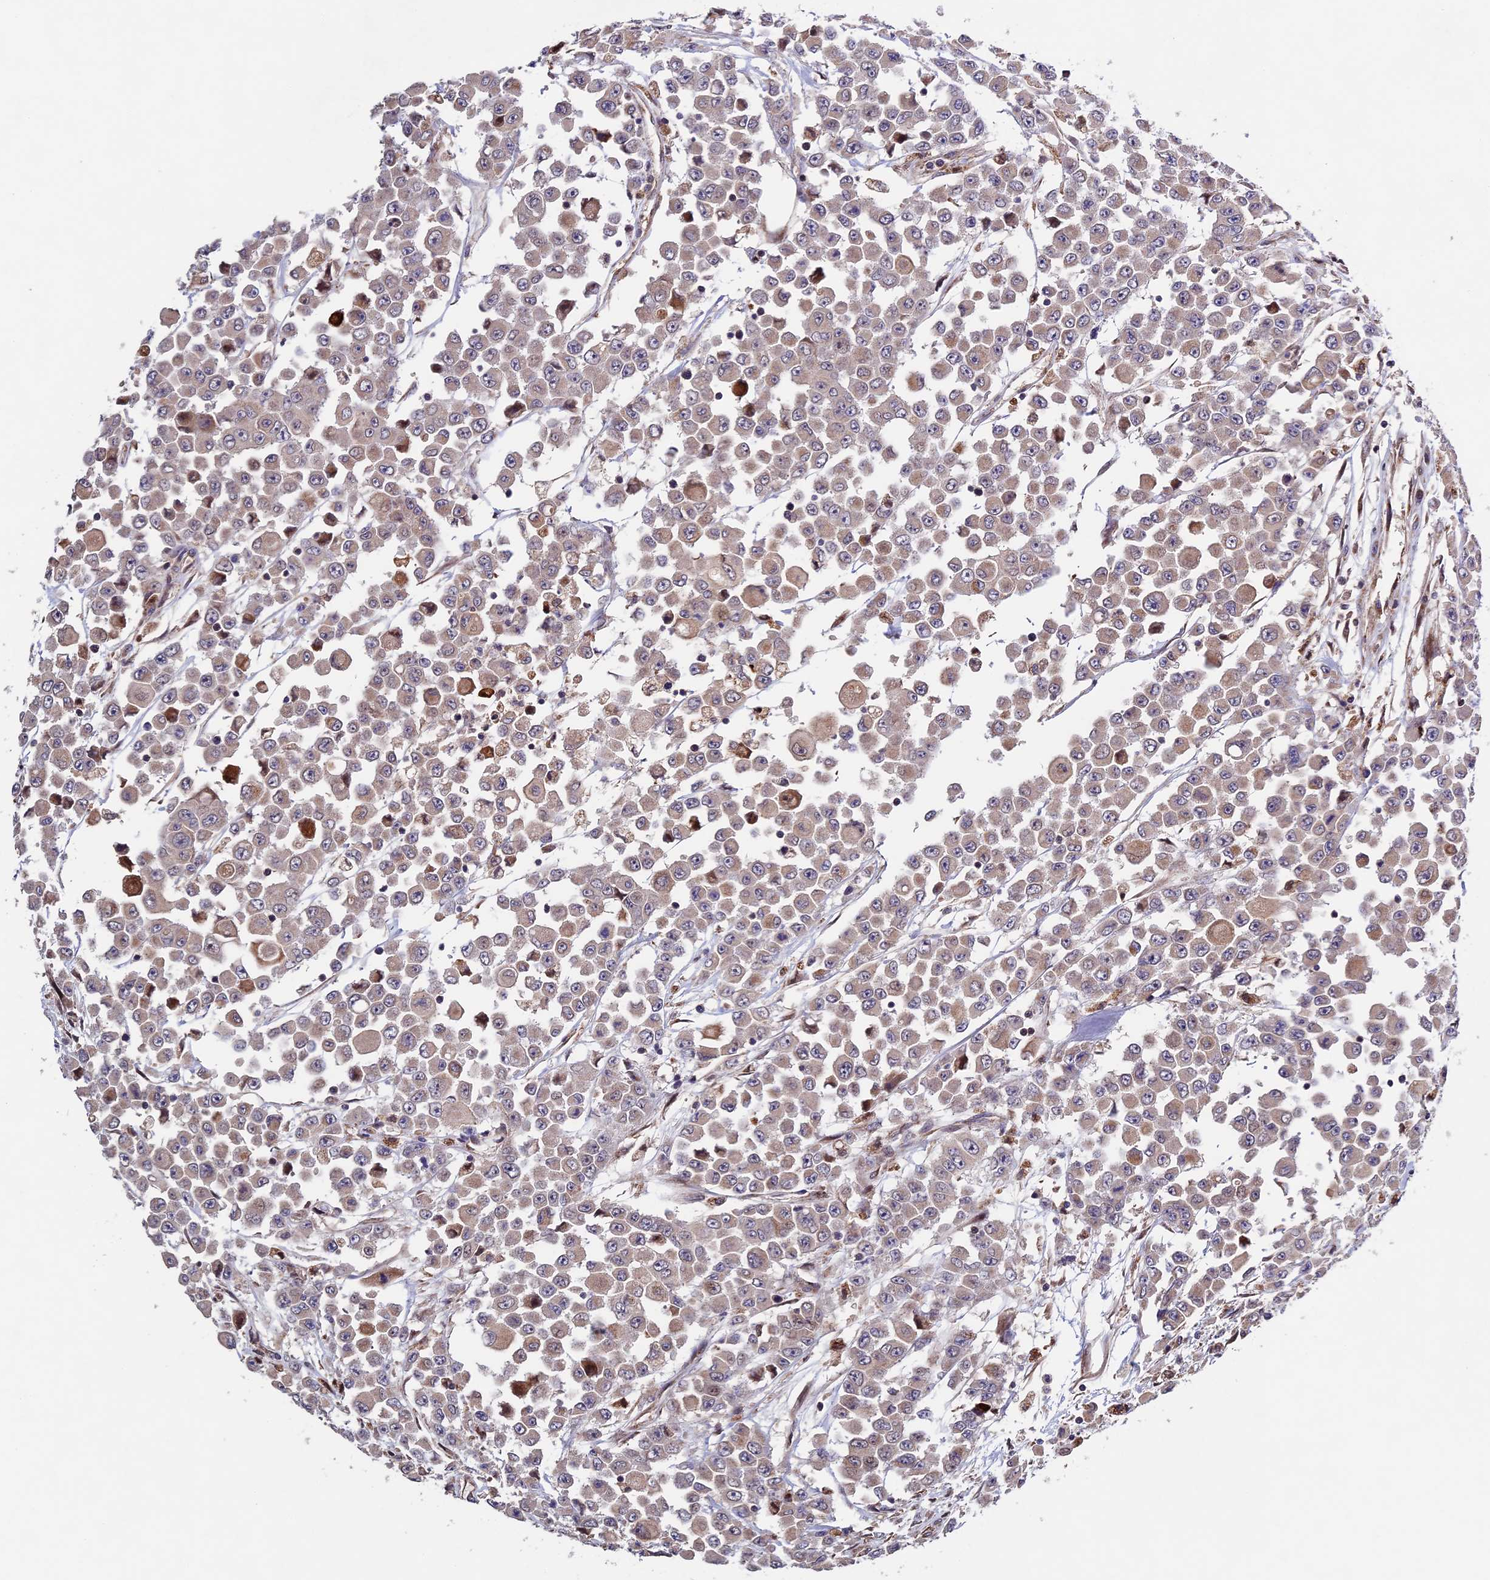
{"staining": {"intensity": "weak", "quantity": ">75%", "location": "cytoplasmic/membranous"}, "tissue": "colorectal cancer", "cell_type": "Tumor cells", "image_type": "cancer", "snomed": [{"axis": "morphology", "description": "Adenocarcinoma, NOS"}, {"axis": "topography", "description": "Colon"}], "caption": "Immunohistochemistry of human colorectal adenocarcinoma displays low levels of weak cytoplasmic/membranous staining in approximately >75% of tumor cells.", "gene": "RNF17", "patient": {"sex": "male", "age": 51}}